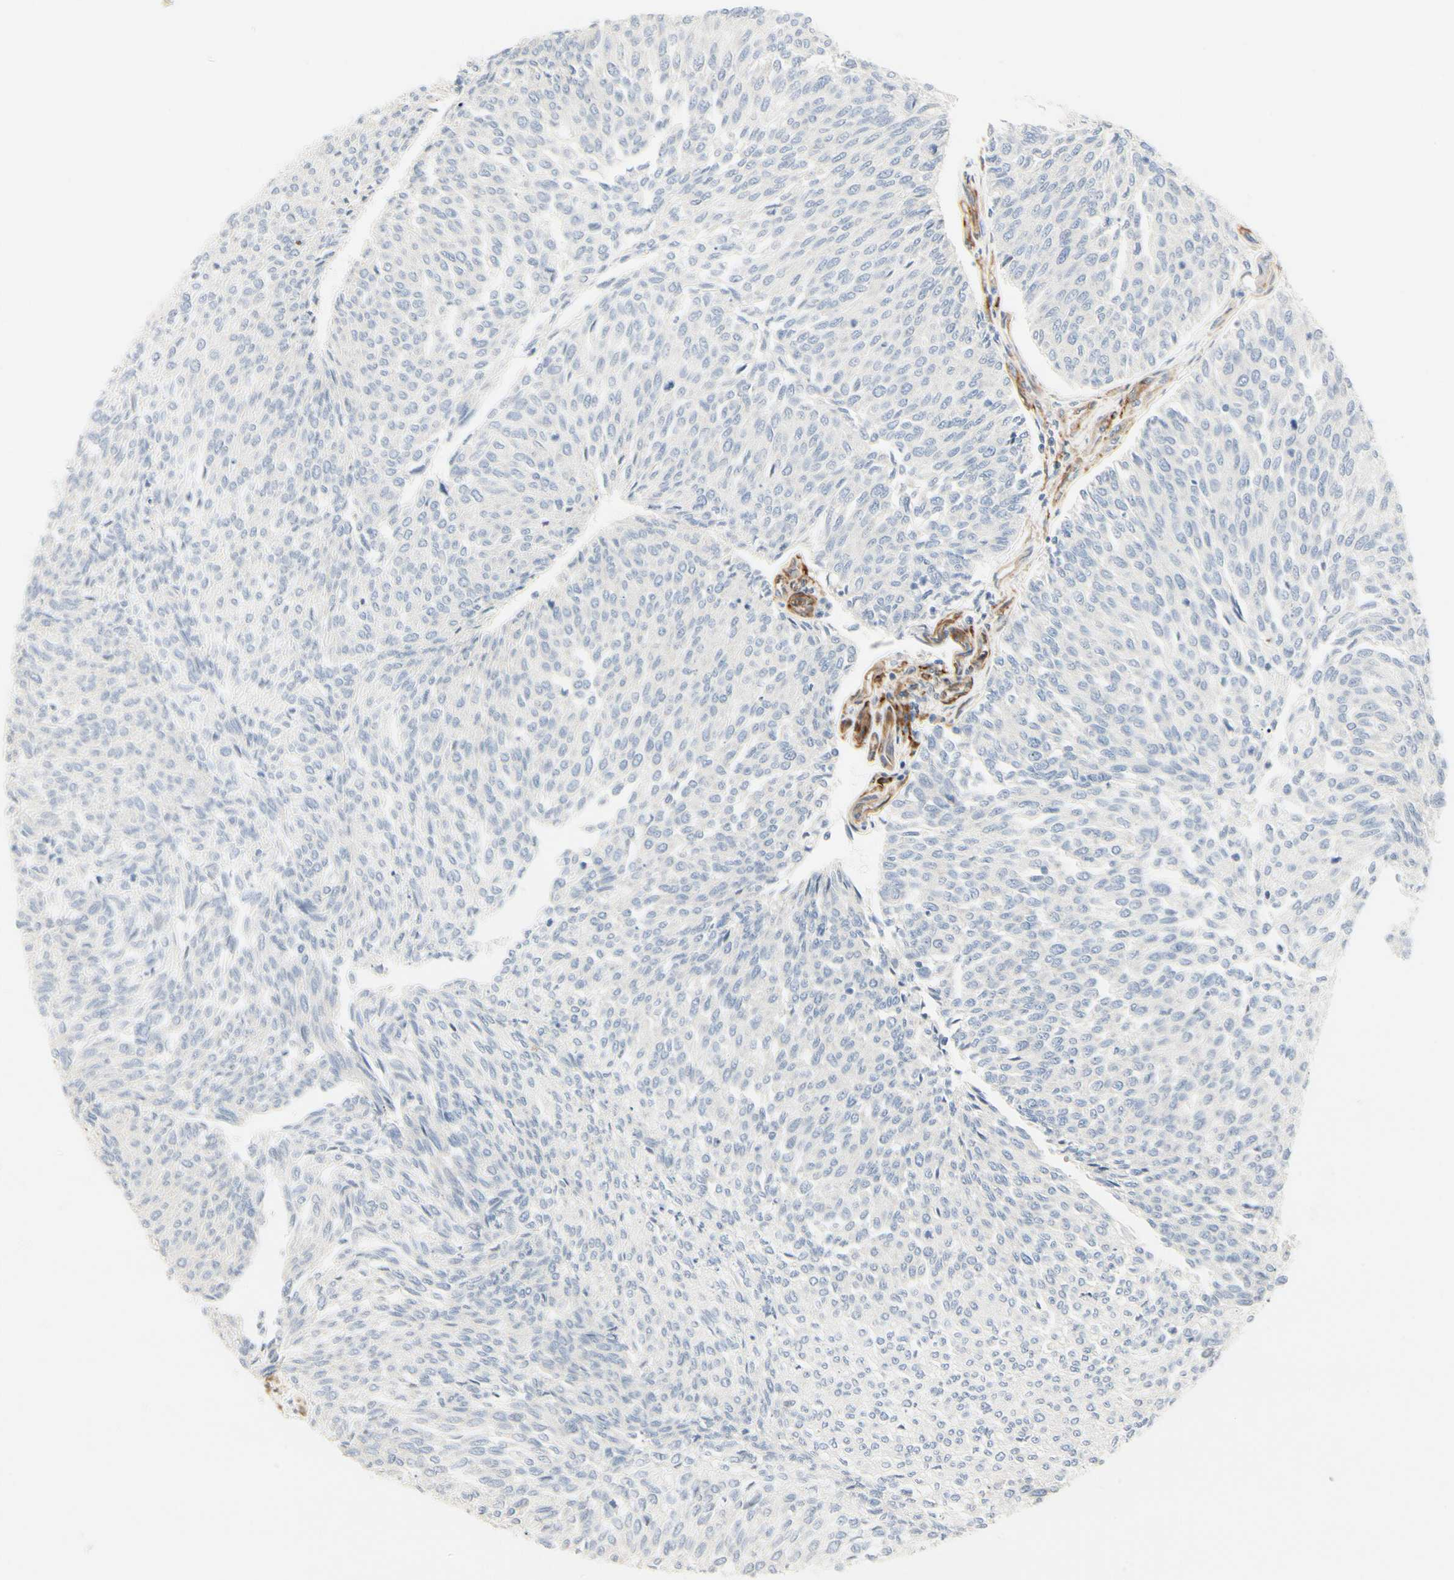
{"staining": {"intensity": "negative", "quantity": "none", "location": "none"}, "tissue": "urothelial cancer", "cell_type": "Tumor cells", "image_type": "cancer", "snomed": [{"axis": "morphology", "description": "Urothelial carcinoma, Low grade"}, {"axis": "topography", "description": "Urinary bladder"}], "caption": "A micrograph of urothelial carcinoma (low-grade) stained for a protein exhibits no brown staining in tumor cells.", "gene": "GGT5", "patient": {"sex": "female", "age": 79}}